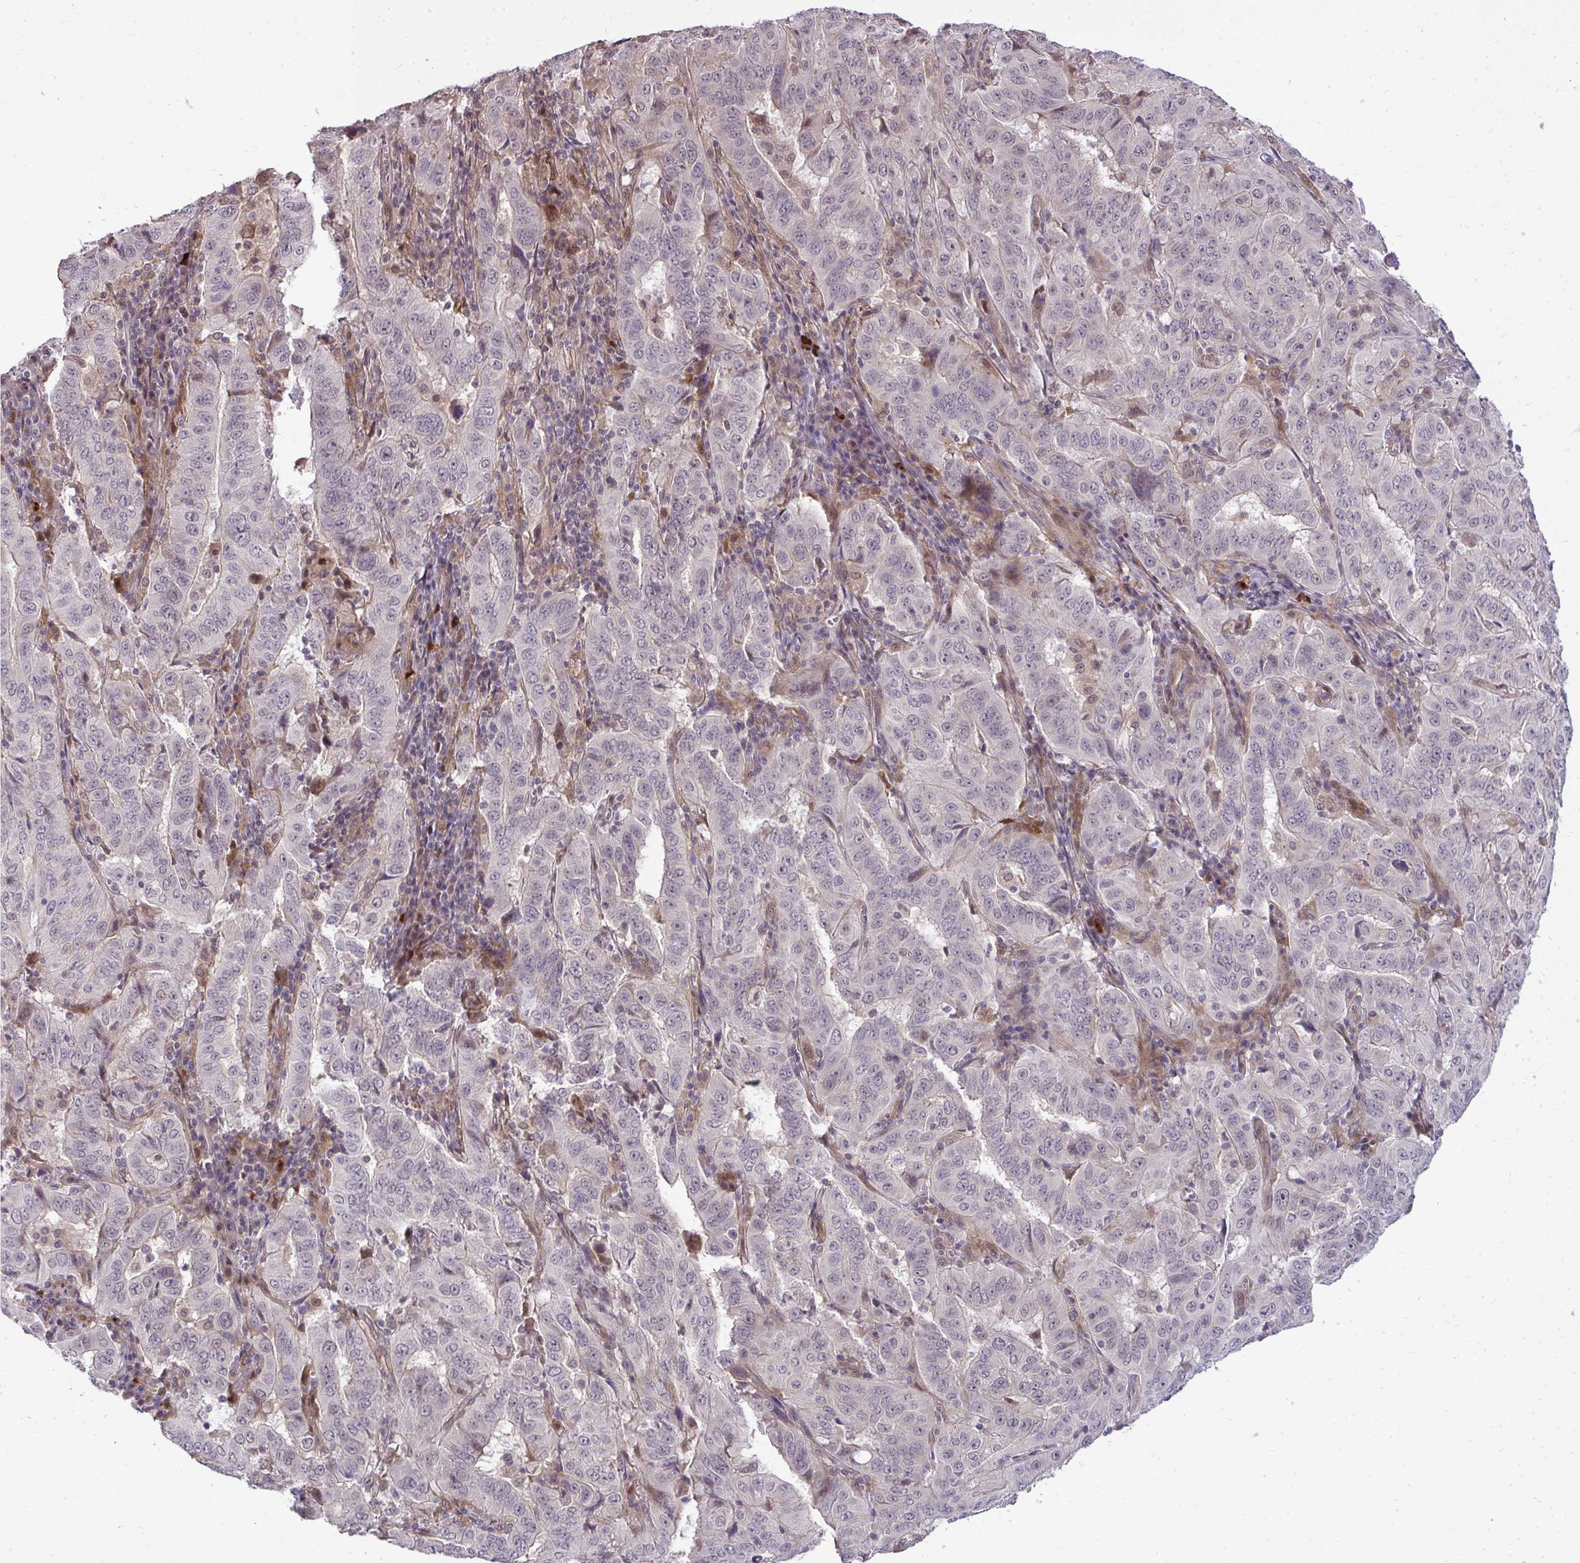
{"staining": {"intensity": "moderate", "quantity": "<25%", "location": "cytoplasmic/membranous"}, "tissue": "pancreatic cancer", "cell_type": "Tumor cells", "image_type": "cancer", "snomed": [{"axis": "morphology", "description": "Adenocarcinoma, NOS"}, {"axis": "topography", "description": "Pancreas"}], "caption": "A brown stain shows moderate cytoplasmic/membranous expression of a protein in pancreatic adenocarcinoma tumor cells.", "gene": "ZSCAN9", "patient": {"sex": "male", "age": 63}}